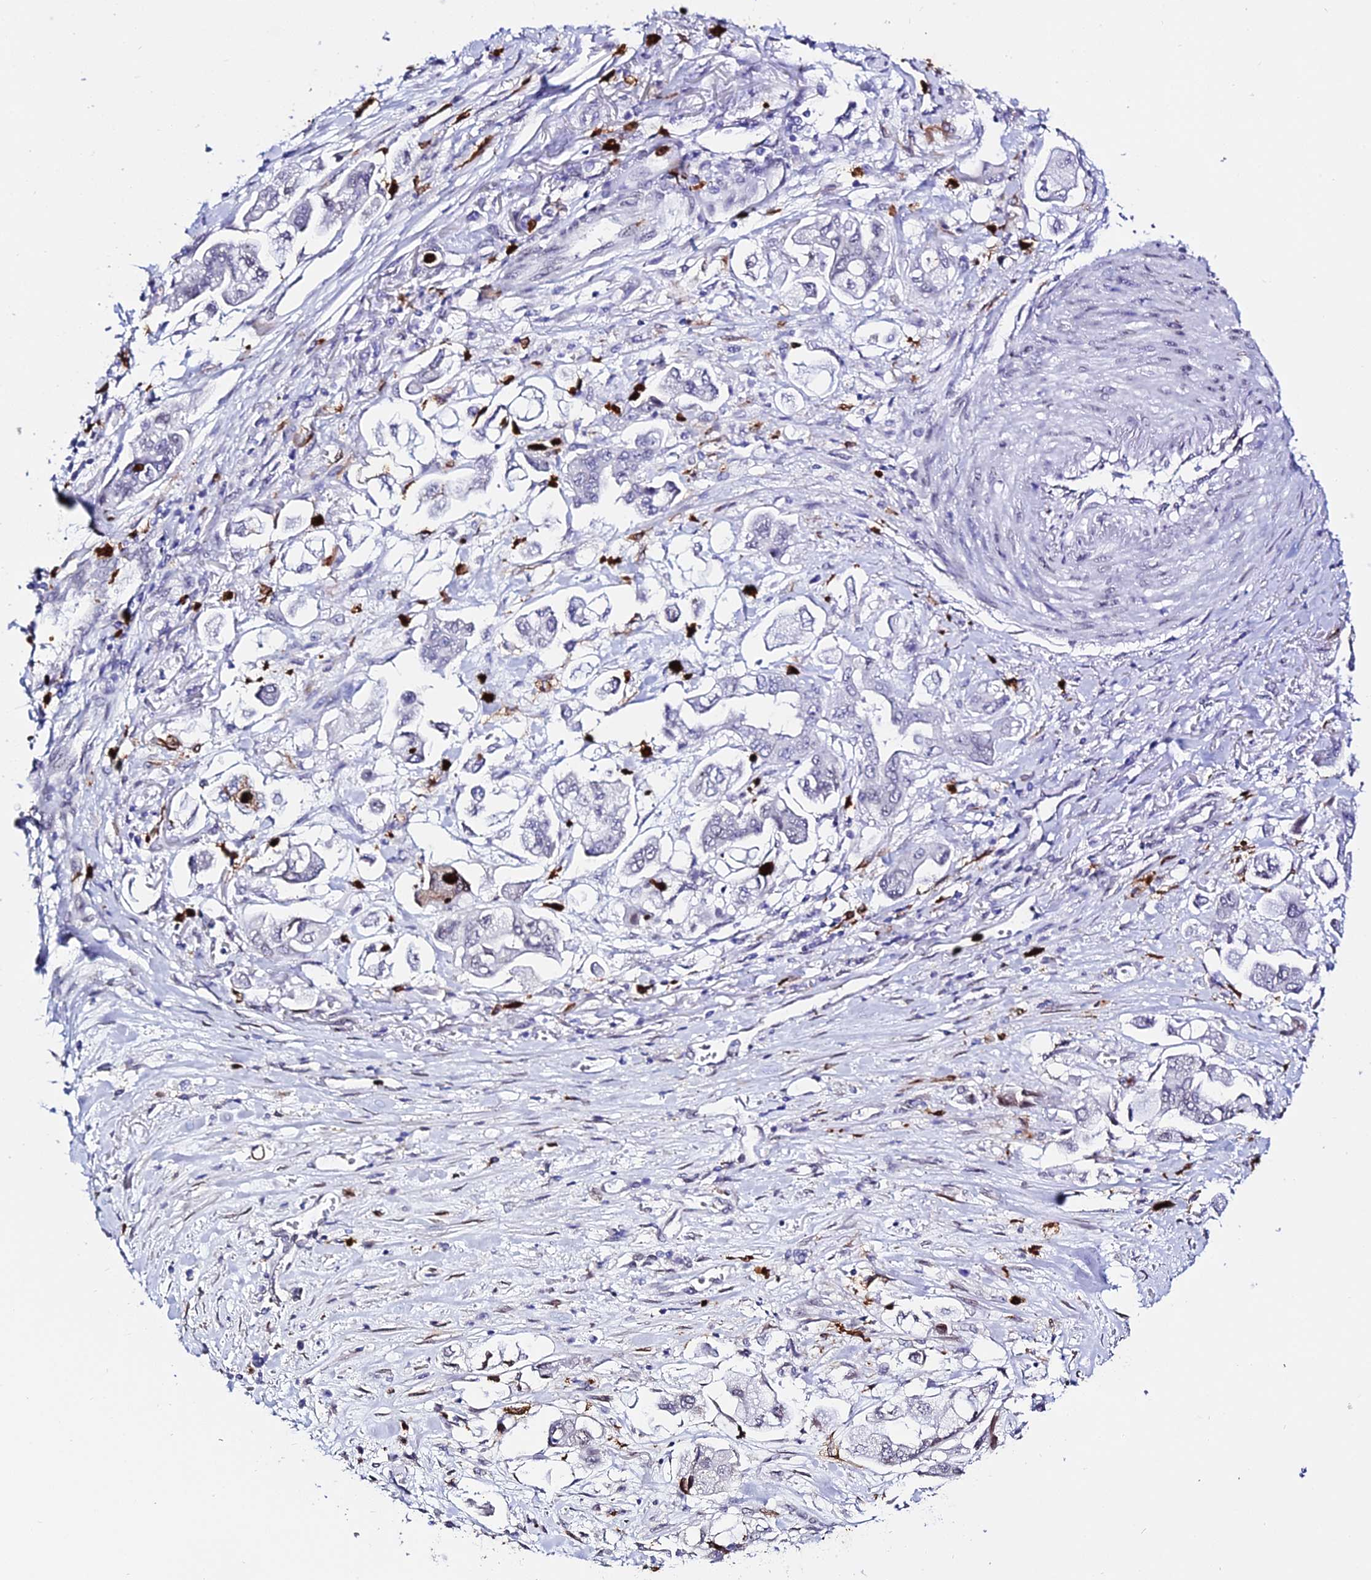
{"staining": {"intensity": "negative", "quantity": "none", "location": "none"}, "tissue": "stomach cancer", "cell_type": "Tumor cells", "image_type": "cancer", "snomed": [{"axis": "morphology", "description": "Adenocarcinoma, NOS"}, {"axis": "topography", "description": "Stomach"}], "caption": "Immunohistochemical staining of stomach cancer (adenocarcinoma) displays no significant expression in tumor cells.", "gene": "MCM10", "patient": {"sex": "male", "age": 62}}